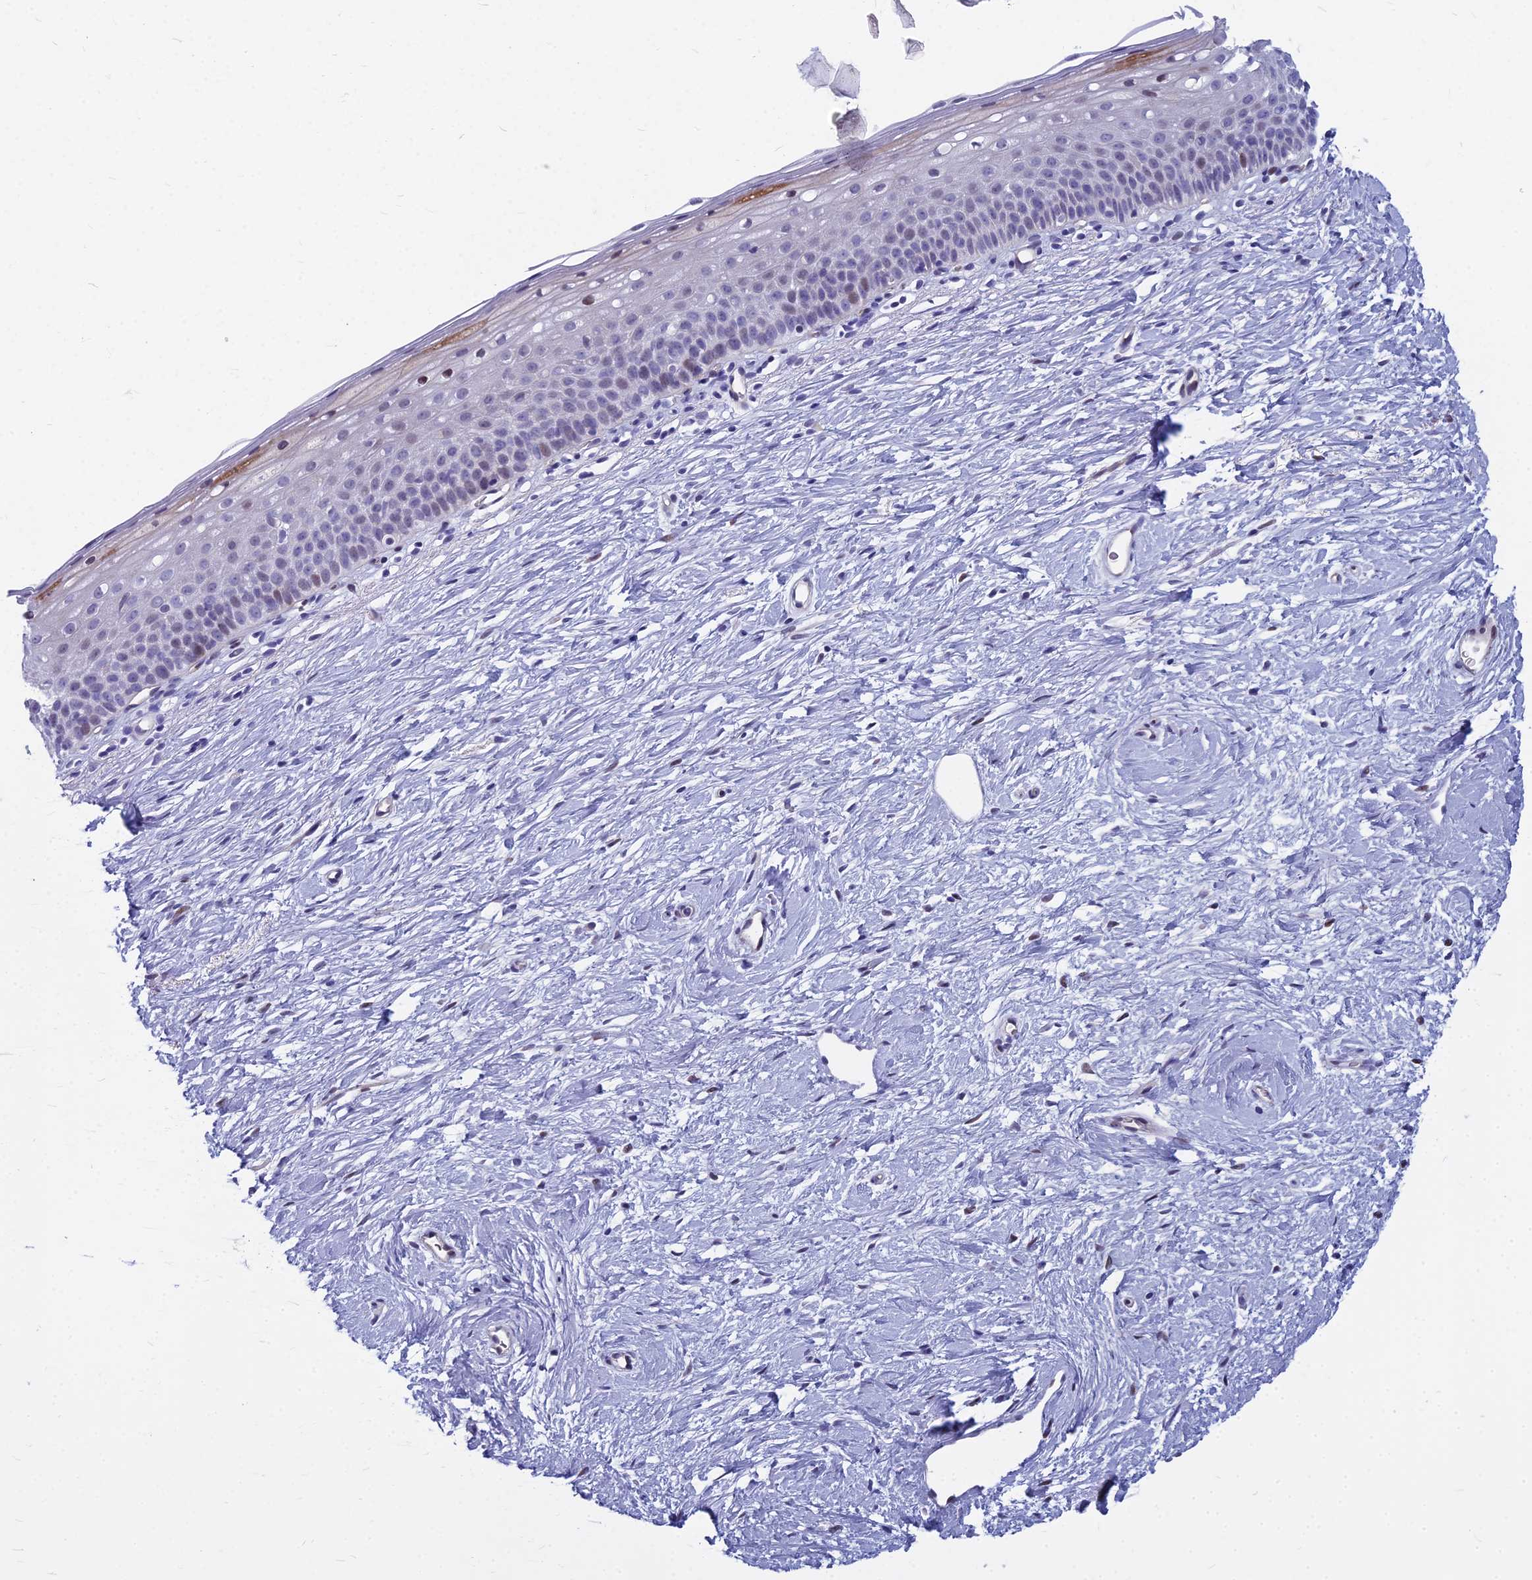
{"staining": {"intensity": "weak", "quantity": "<25%", "location": "nuclear"}, "tissue": "cervix", "cell_type": "Squamous epithelial cells", "image_type": "normal", "snomed": [{"axis": "morphology", "description": "Normal tissue, NOS"}, {"axis": "topography", "description": "Cervix"}], "caption": "Immunohistochemistry of normal human cervix reveals no expression in squamous epithelial cells. (DAB (3,3'-diaminobenzidine) IHC visualized using brightfield microscopy, high magnification).", "gene": "MYBPC2", "patient": {"sex": "female", "age": 57}}